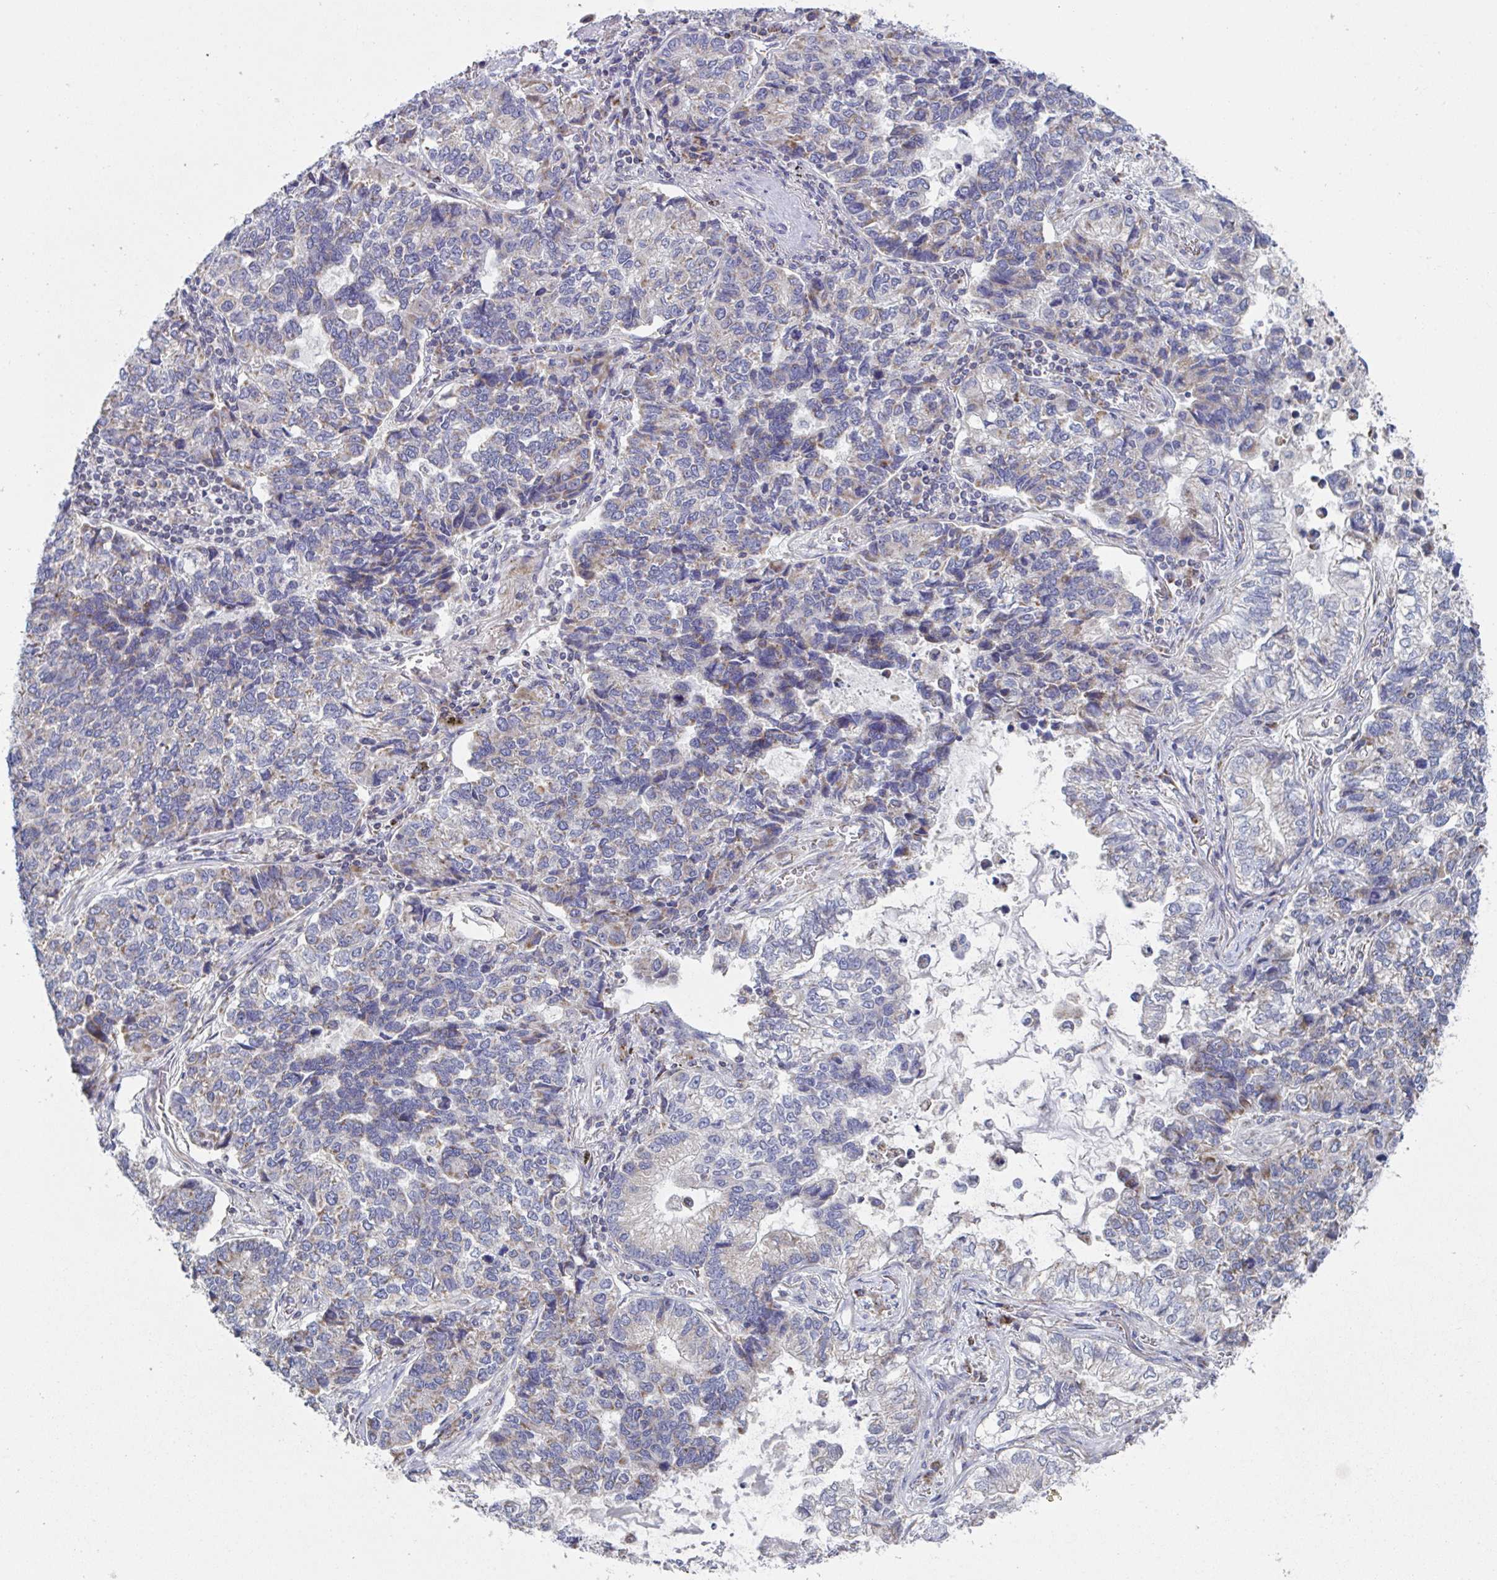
{"staining": {"intensity": "weak", "quantity": "<25%", "location": "cytoplasmic/membranous"}, "tissue": "lung cancer", "cell_type": "Tumor cells", "image_type": "cancer", "snomed": [{"axis": "morphology", "description": "Adenocarcinoma, NOS"}, {"axis": "topography", "description": "Lymph node"}, {"axis": "topography", "description": "Lung"}], "caption": "There is no significant positivity in tumor cells of lung cancer (adenocarcinoma). (DAB IHC with hematoxylin counter stain).", "gene": "NDUFA7", "patient": {"sex": "male", "age": 66}}